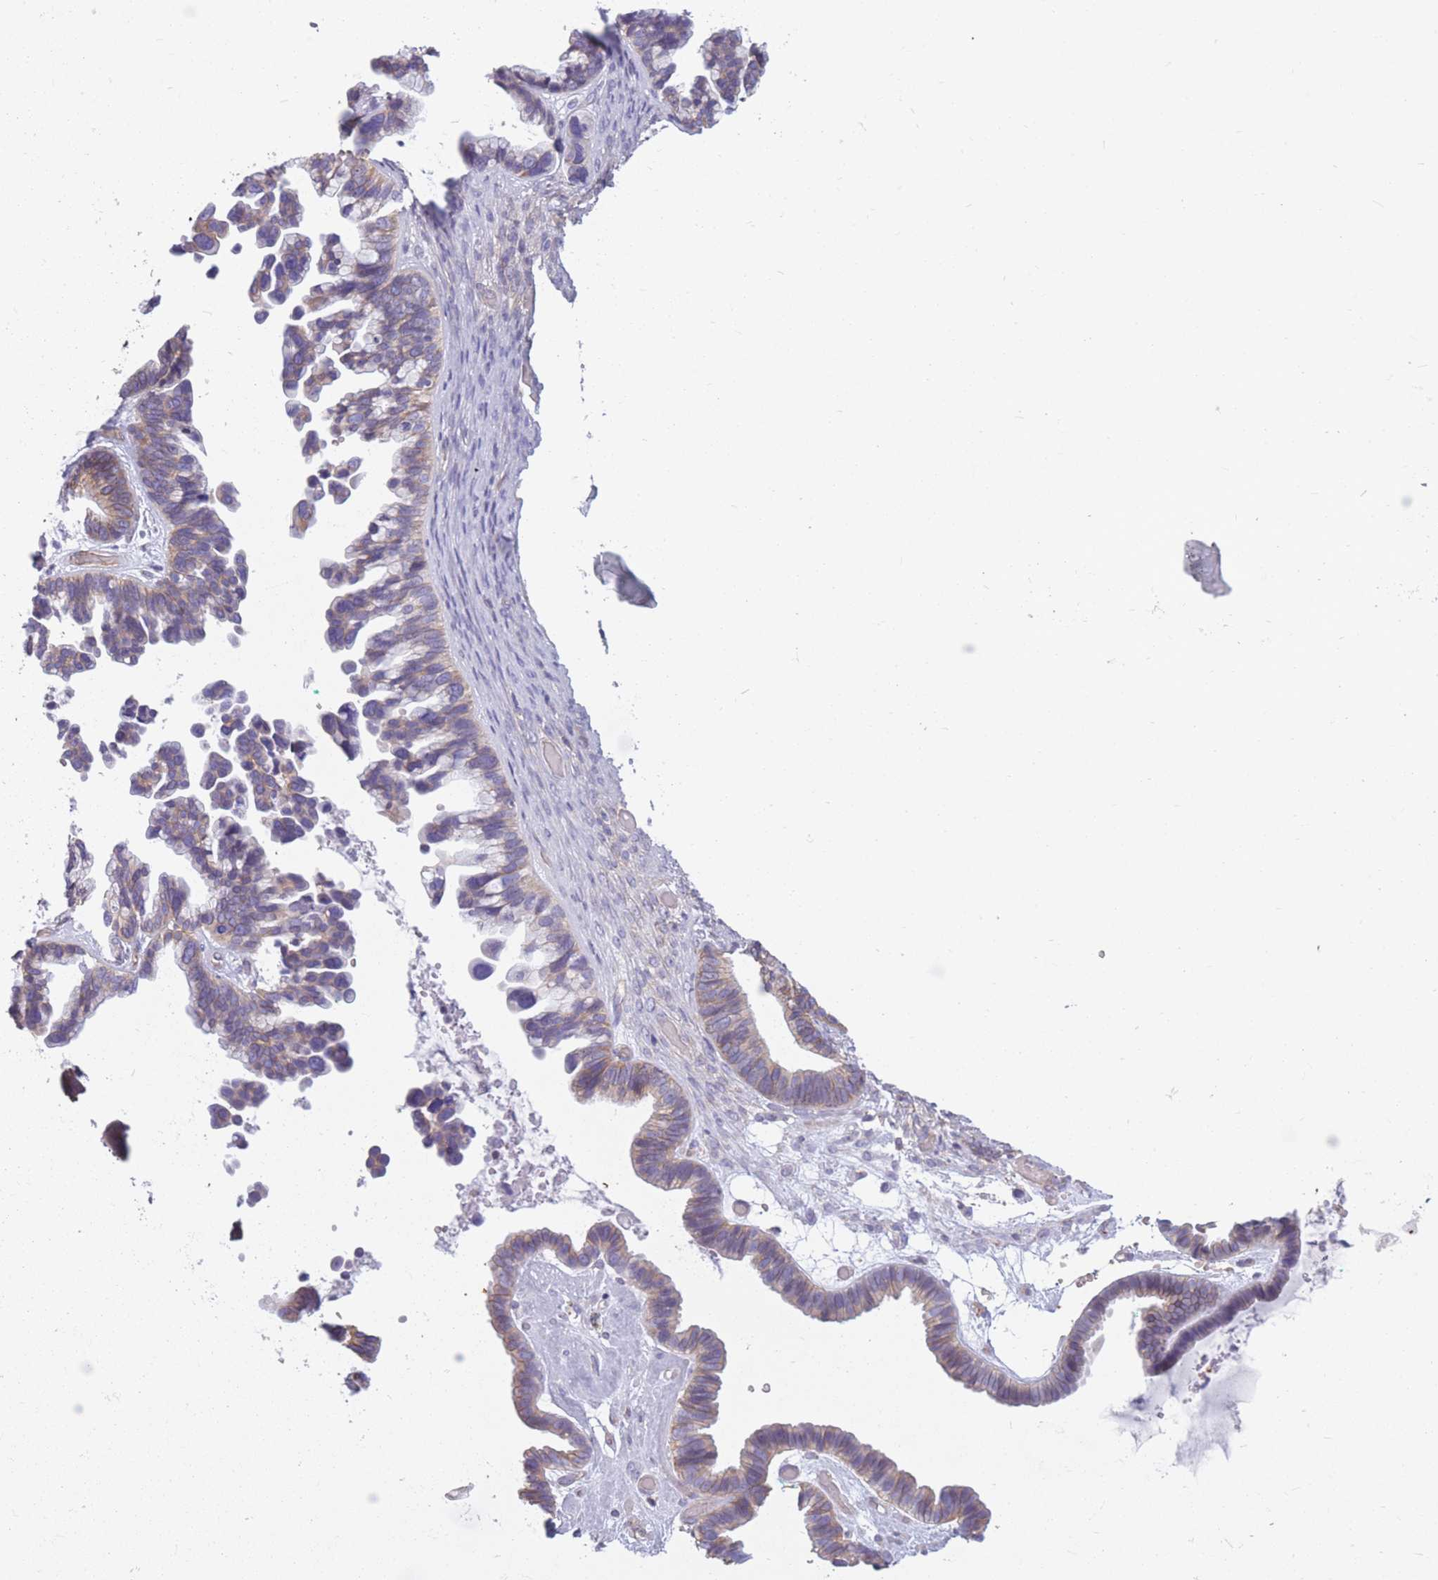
{"staining": {"intensity": "weak", "quantity": "25%-75%", "location": "cytoplasmic/membranous"}, "tissue": "ovarian cancer", "cell_type": "Tumor cells", "image_type": "cancer", "snomed": [{"axis": "morphology", "description": "Cystadenocarcinoma, serous, NOS"}, {"axis": "topography", "description": "Ovary"}], "caption": "Ovarian cancer (serous cystadenocarcinoma) was stained to show a protein in brown. There is low levels of weak cytoplasmic/membranous positivity in about 25%-75% of tumor cells.", "gene": "ADD1", "patient": {"sex": "female", "age": 56}}